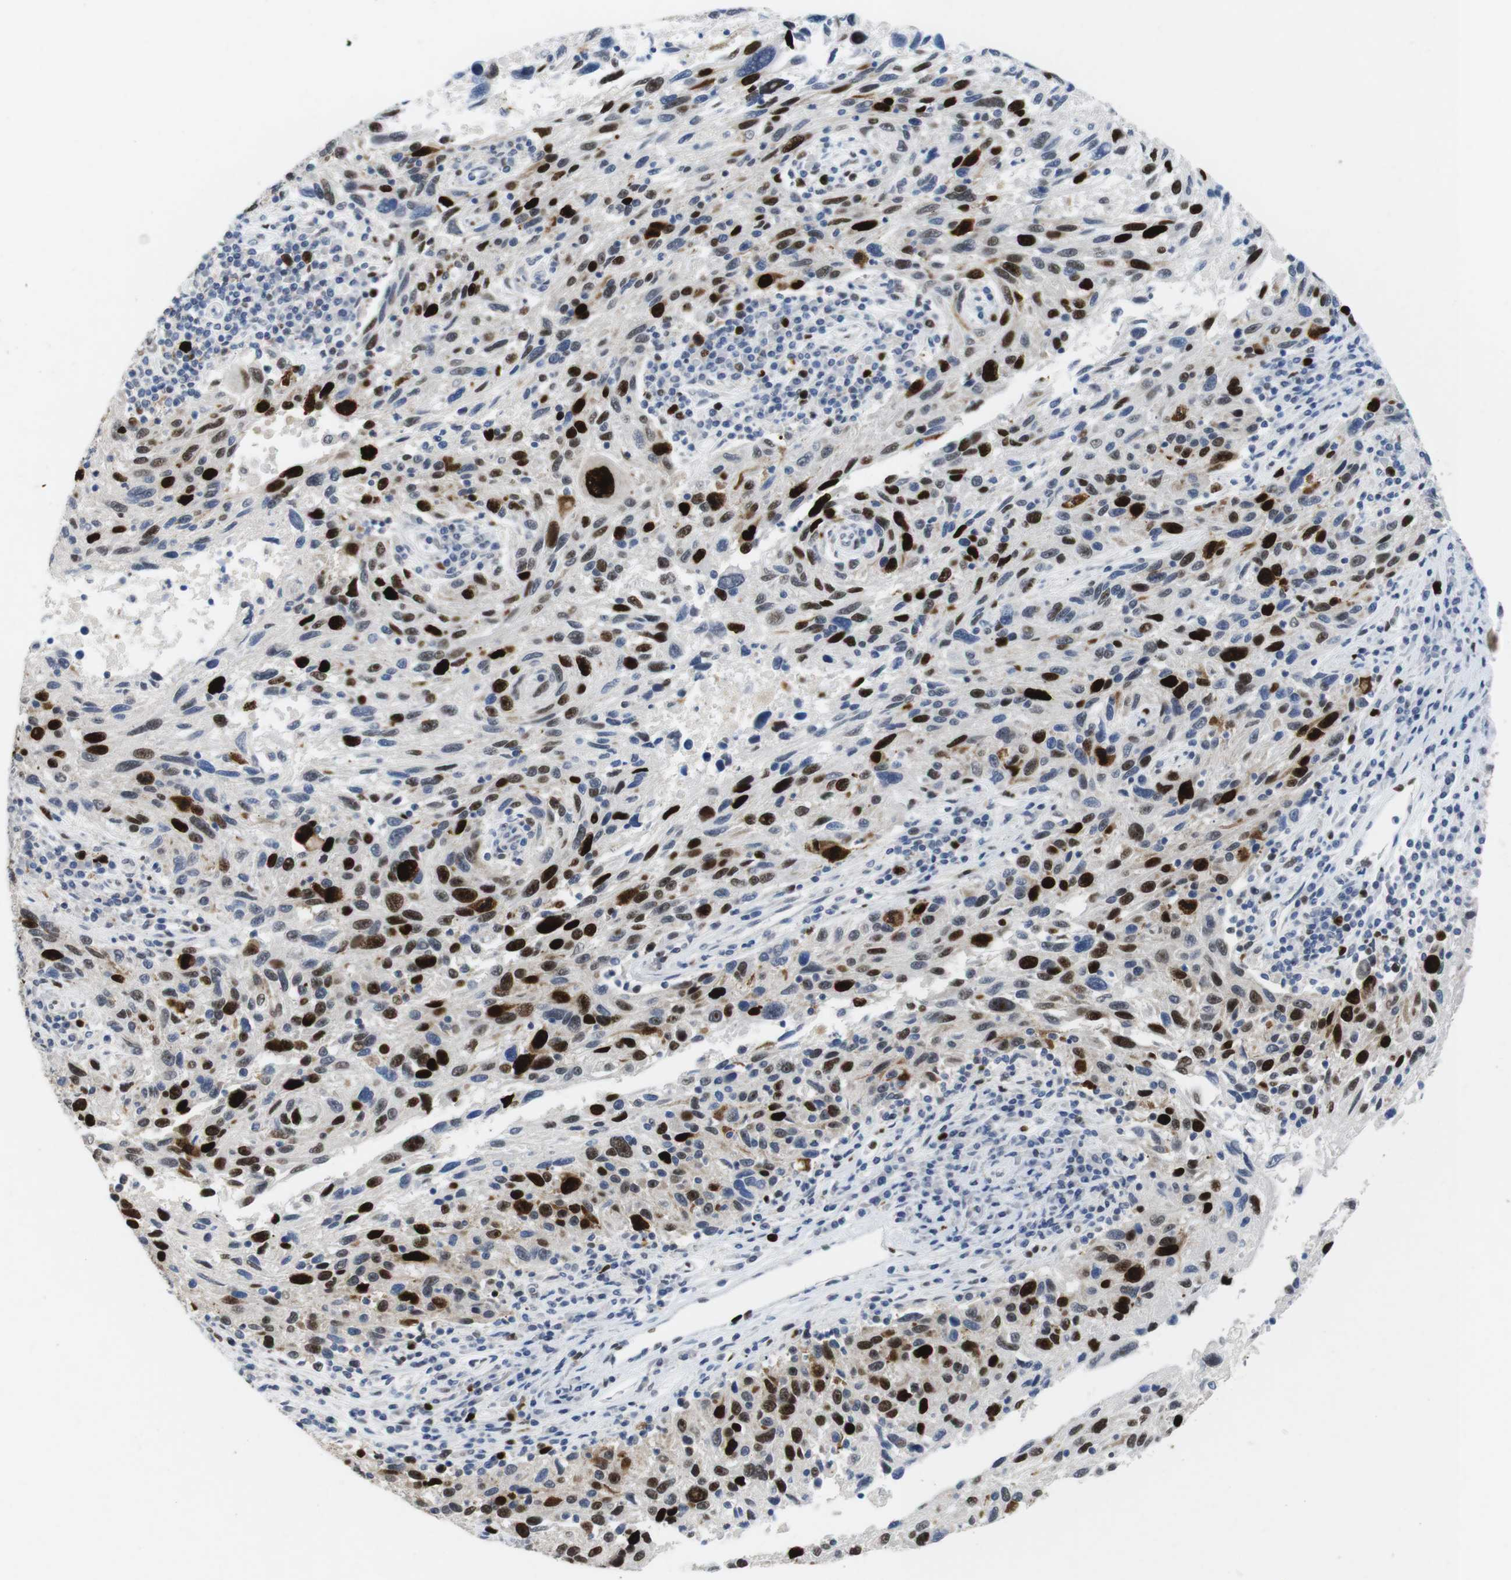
{"staining": {"intensity": "strong", "quantity": "25%-75%", "location": "nuclear"}, "tissue": "melanoma", "cell_type": "Tumor cells", "image_type": "cancer", "snomed": [{"axis": "morphology", "description": "Malignant melanoma, NOS"}, {"axis": "topography", "description": "Skin"}], "caption": "Melanoma stained for a protein exhibits strong nuclear positivity in tumor cells.", "gene": "KPNA2", "patient": {"sex": "male", "age": 53}}